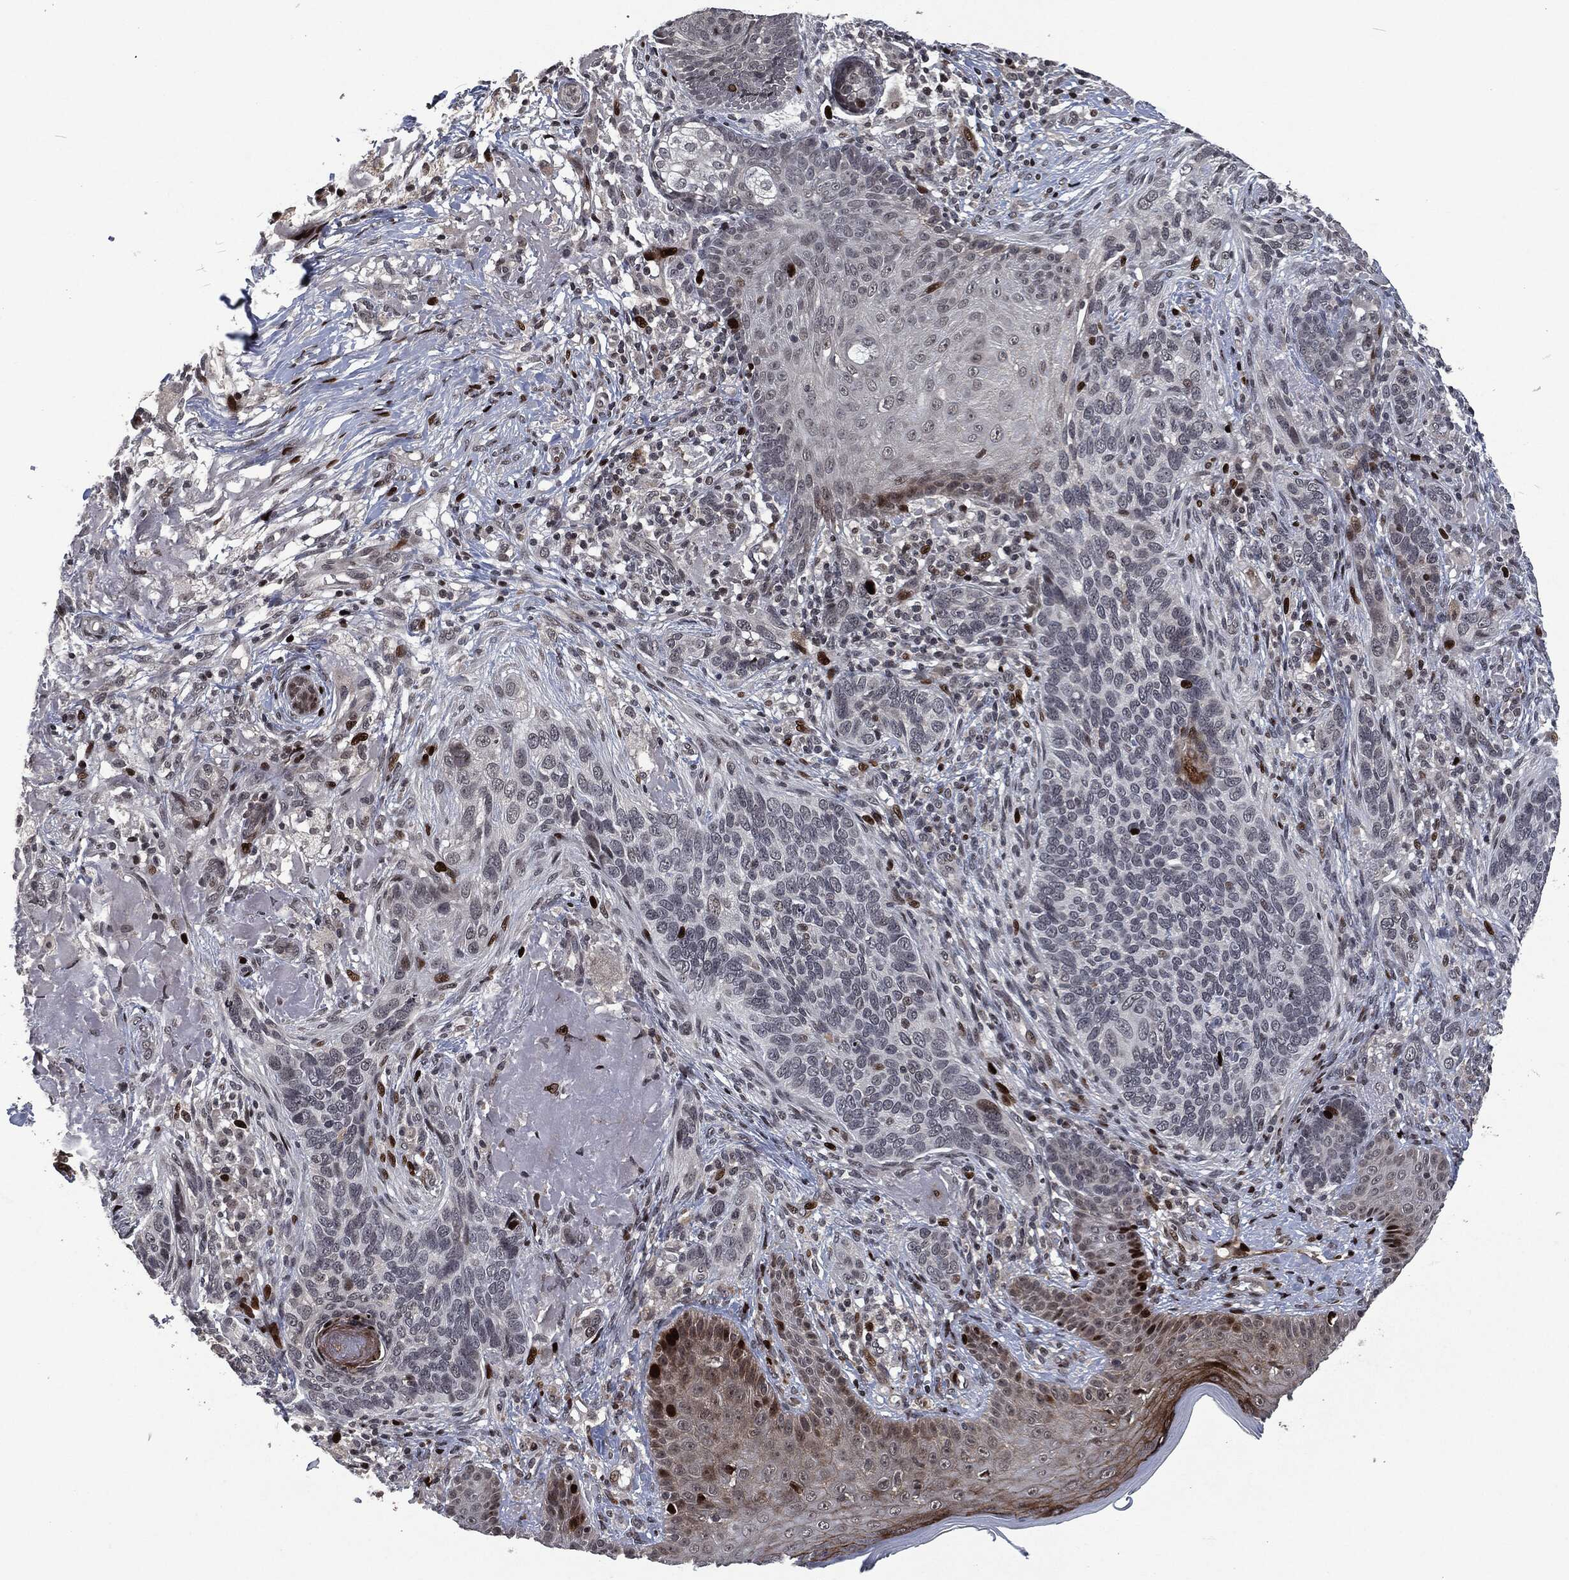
{"staining": {"intensity": "negative", "quantity": "none", "location": "none"}, "tissue": "skin cancer", "cell_type": "Tumor cells", "image_type": "cancer", "snomed": [{"axis": "morphology", "description": "Basal cell carcinoma"}, {"axis": "topography", "description": "Skin"}], "caption": "High magnification brightfield microscopy of basal cell carcinoma (skin) stained with DAB (3,3'-diaminobenzidine) (brown) and counterstained with hematoxylin (blue): tumor cells show no significant positivity.", "gene": "EGFR", "patient": {"sex": "male", "age": 91}}